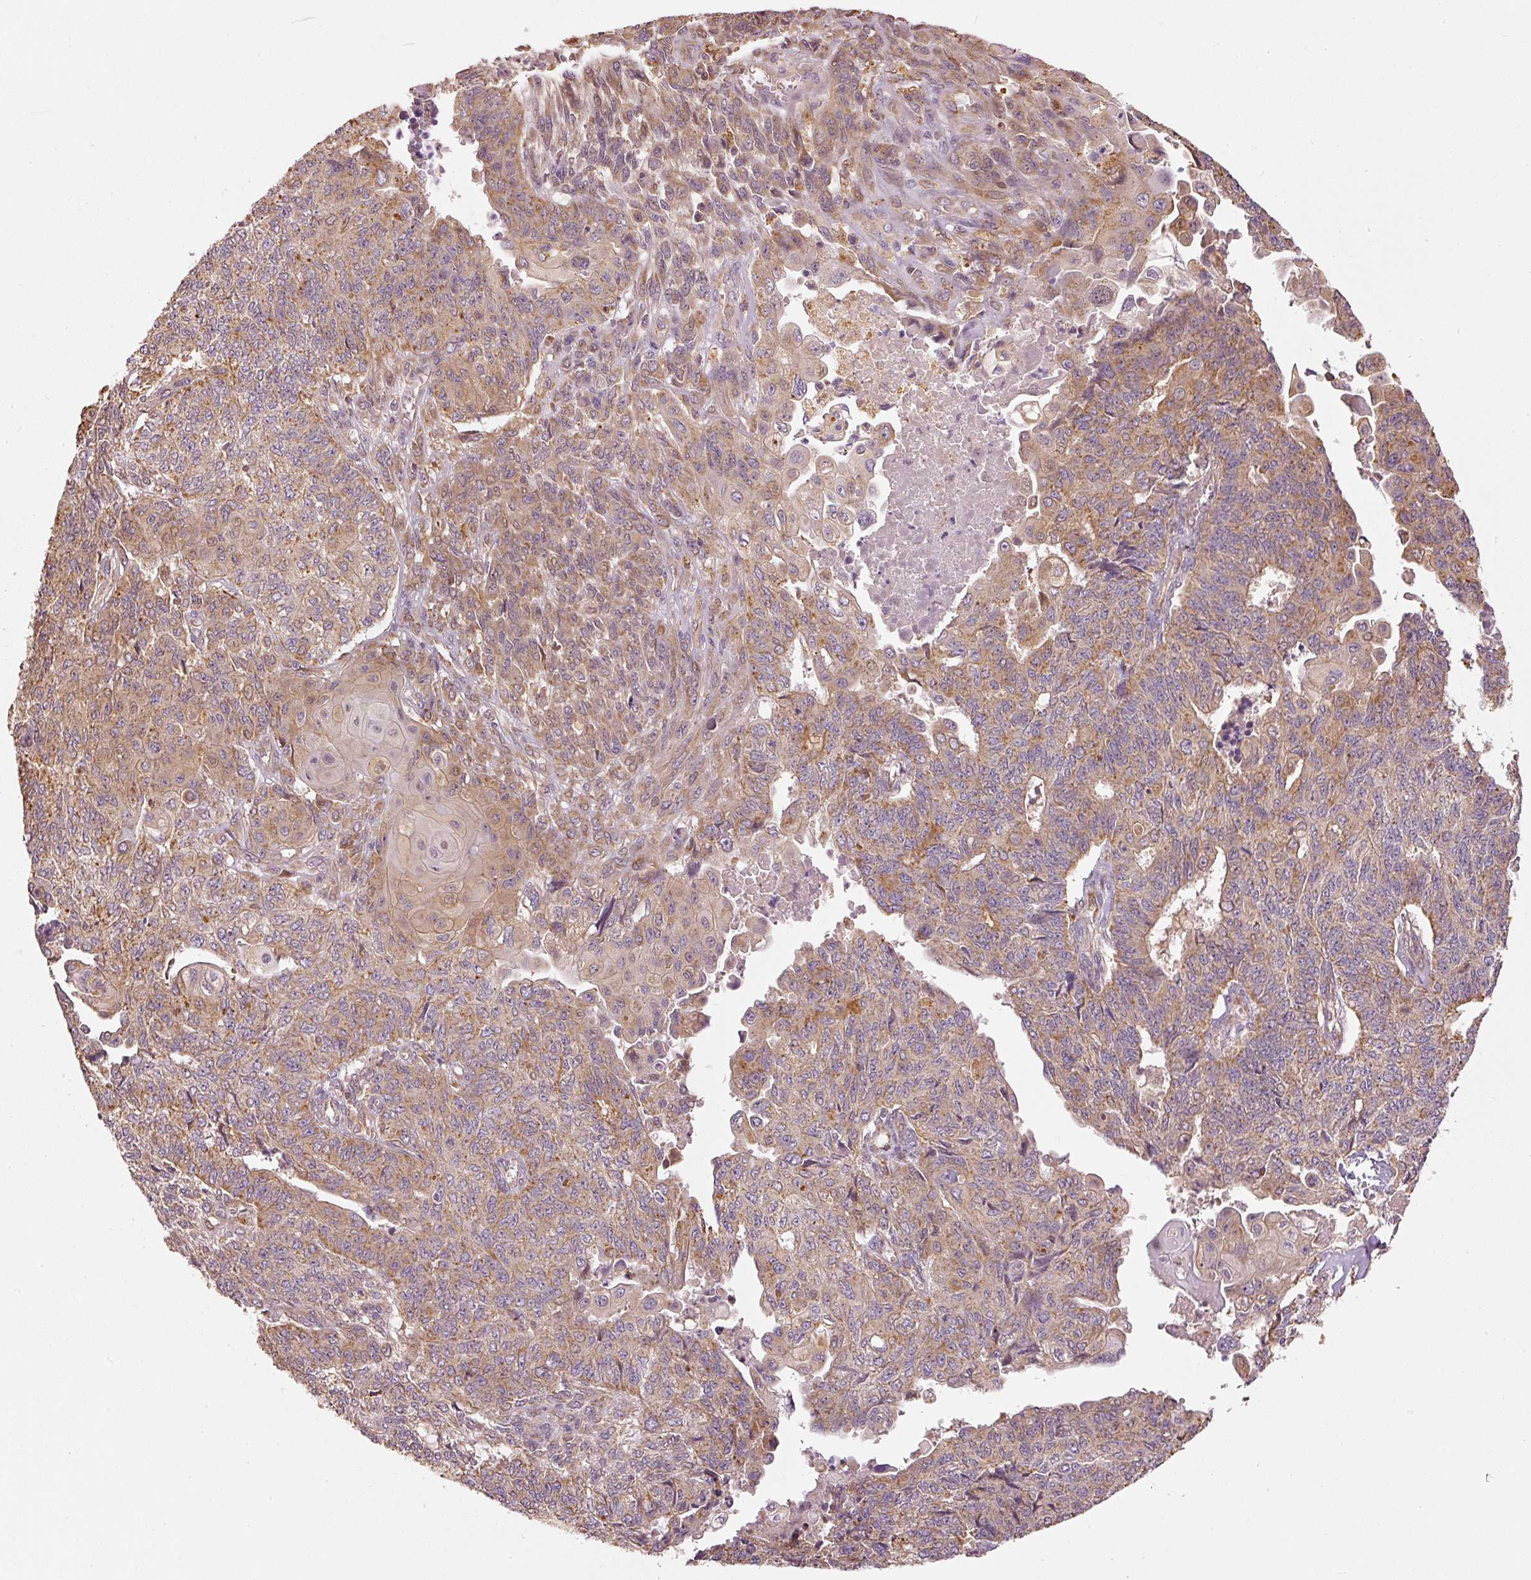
{"staining": {"intensity": "moderate", "quantity": ">75%", "location": "cytoplasmic/membranous"}, "tissue": "endometrial cancer", "cell_type": "Tumor cells", "image_type": "cancer", "snomed": [{"axis": "morphology", "description": "Adenocarcinoma, NOS"}, {"axis": "topography", "description": "Endometrium"}], "caption": "Human endometrial adenocarcinoma stained for a protein (brown) displays moderate cytoplasmic/membranous positive positivity in approximately >75% of tumor cells.", "gene": "MTHFD1L", "patient": {"sex": "female", "age": 32}}